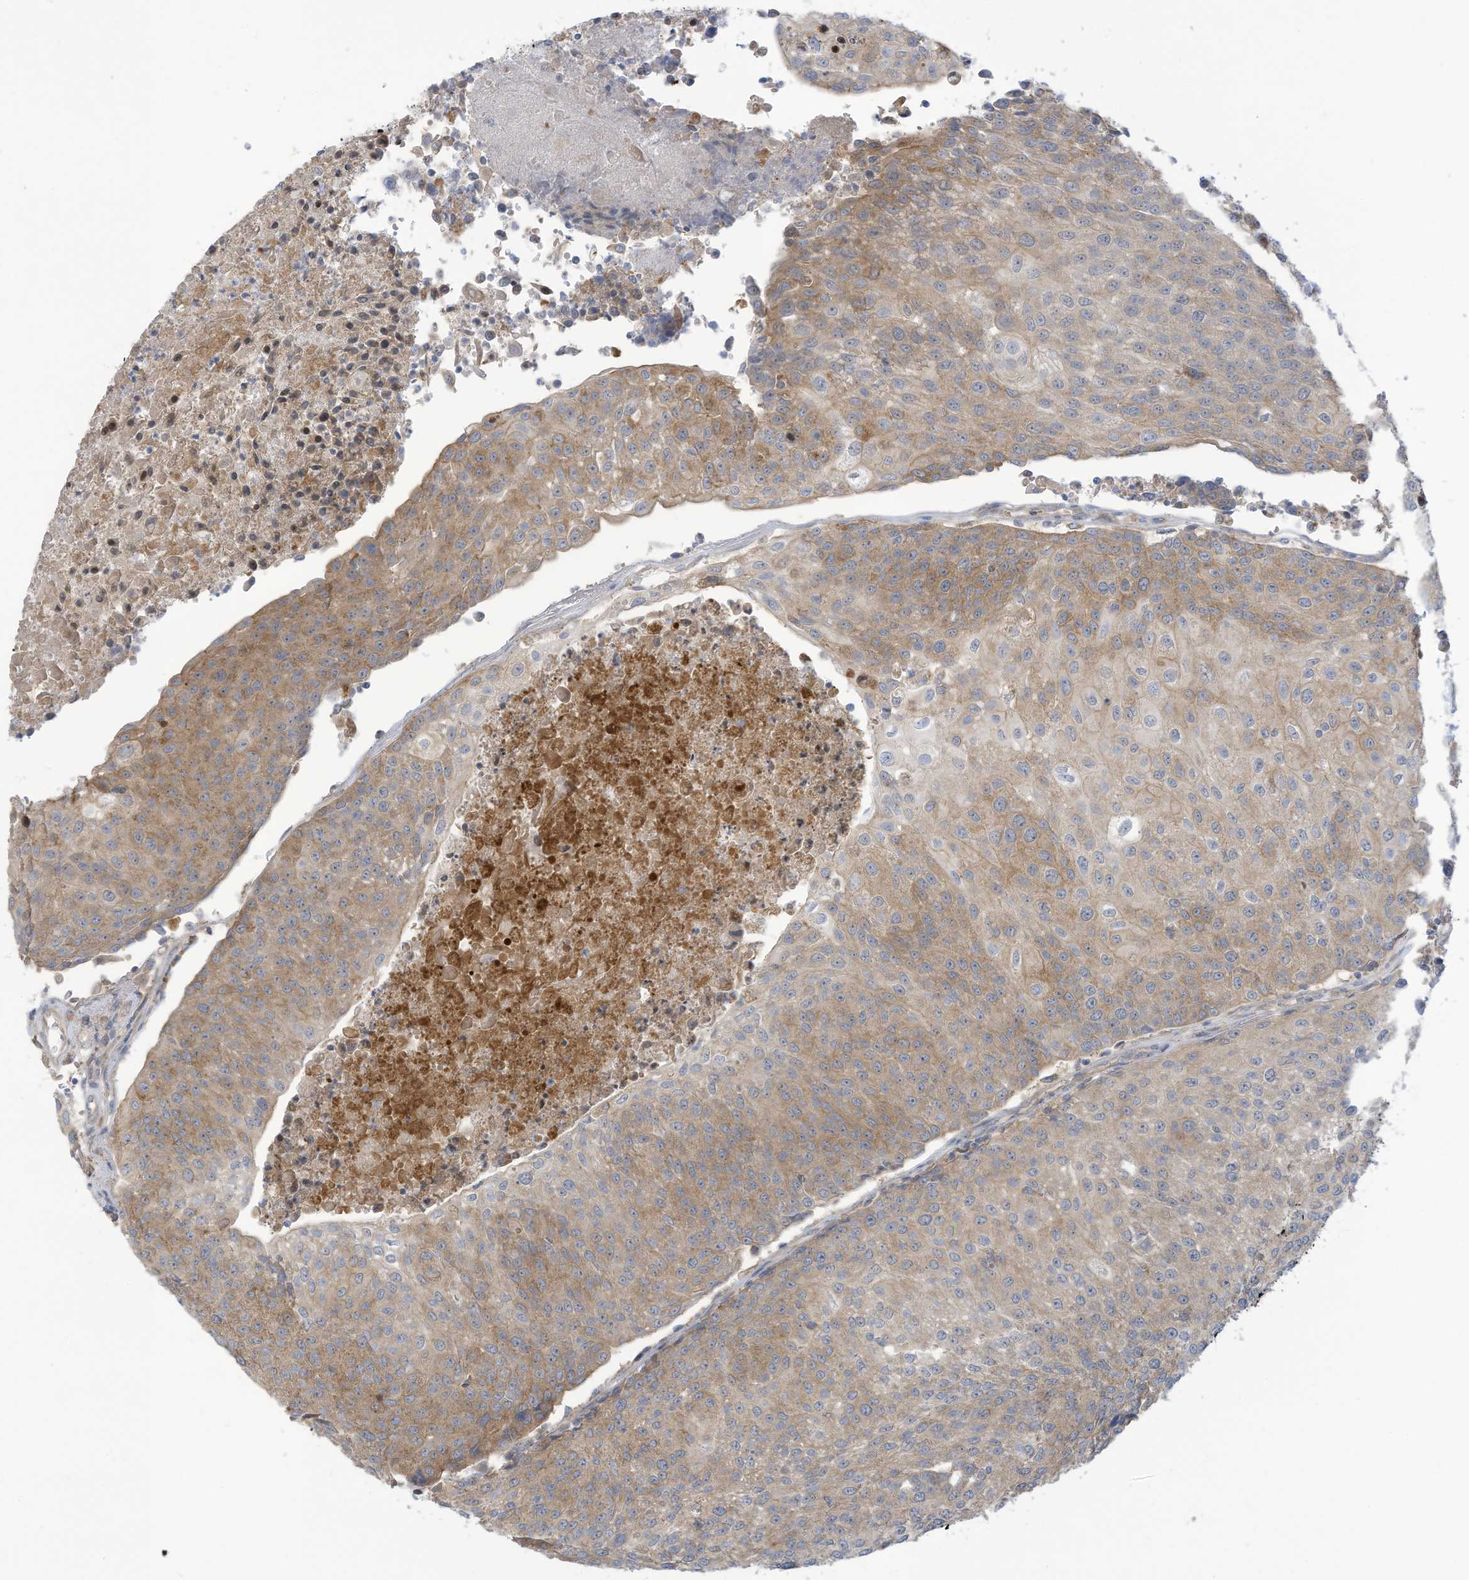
{"staining": {"intensity": "weak", "quantity": "25%-75%", "location": "cytoplasmic/membranous"}, "tissue": "urothelial cancer", "cell_type": "Tumor cells", "image_type": "cancer", "snomed": [{"axis": "morphology", "description": "Urothelial carcinoma, High grade"}, {"axis": "topography", "description": "Urinary bladder"}], "caption": "Tumor cells display low levels of weak cytoplasmic/membranous expression in approximately 25%-75% of cells in high-grade urothelial carcinoma.", "gene": "ADAT2", "patient": {"sex": "female", "age": 85}}